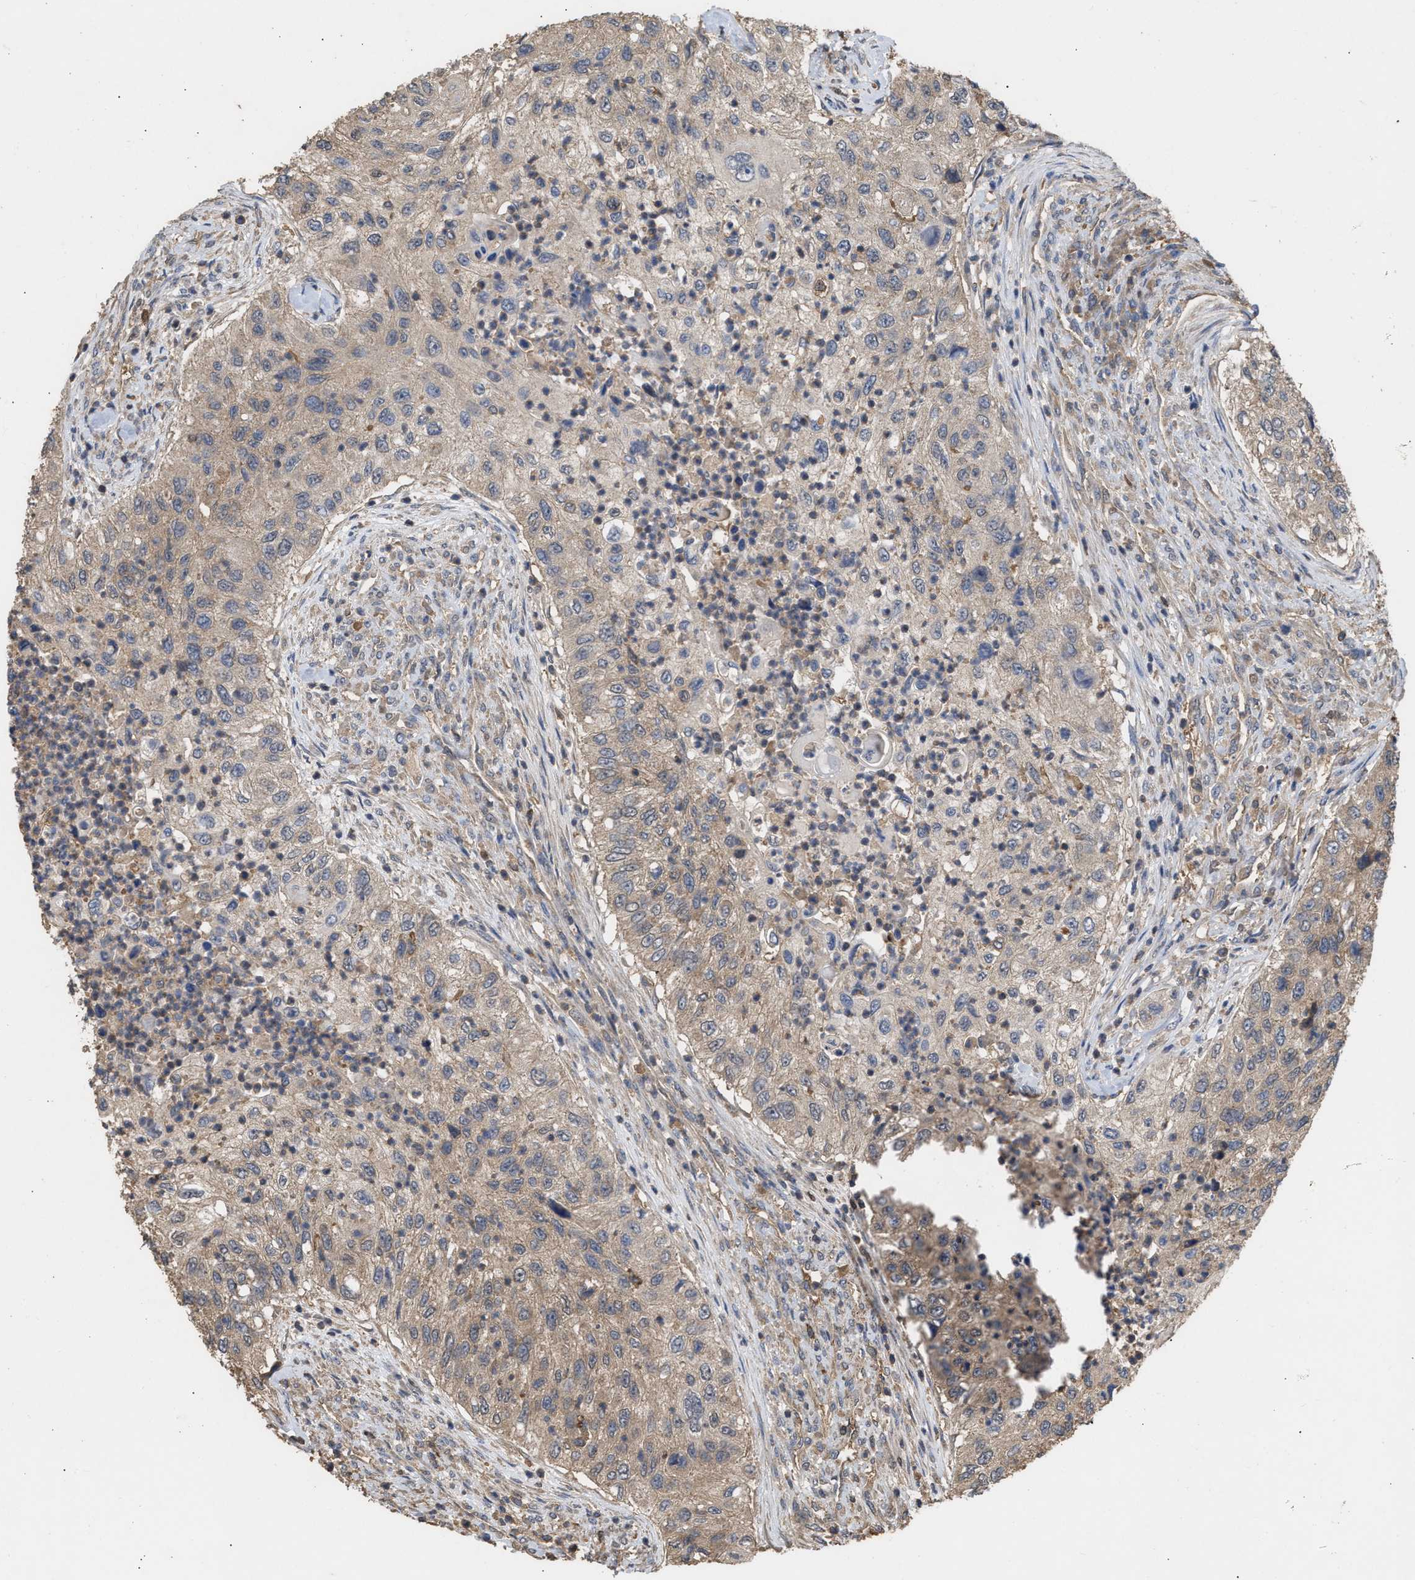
{"staining": {"intensity": "weak", "quantity": "25%-75%", "location": "cytoplasmic/membranous"}, "tissue": "urothelial cancer", "cell_type": "Tumor cells", "image_type": "cancer", "snomed": [{"axis": "morphology", "description": "Urothelial carcinoma, High grade"}, {"axis": "topography", "description": "Urinary bladder"}], "caption": "Immunohistochemistry of human urothelial cancer exhibits low levels of weak cytoplasmic/membranous positivity in about 25%-75% of tumor cells. (Brightfield microscopy of DAB IHC at high magnification).", "gene": "FITM1", "patient": {"sex": "female", "age": 60}}